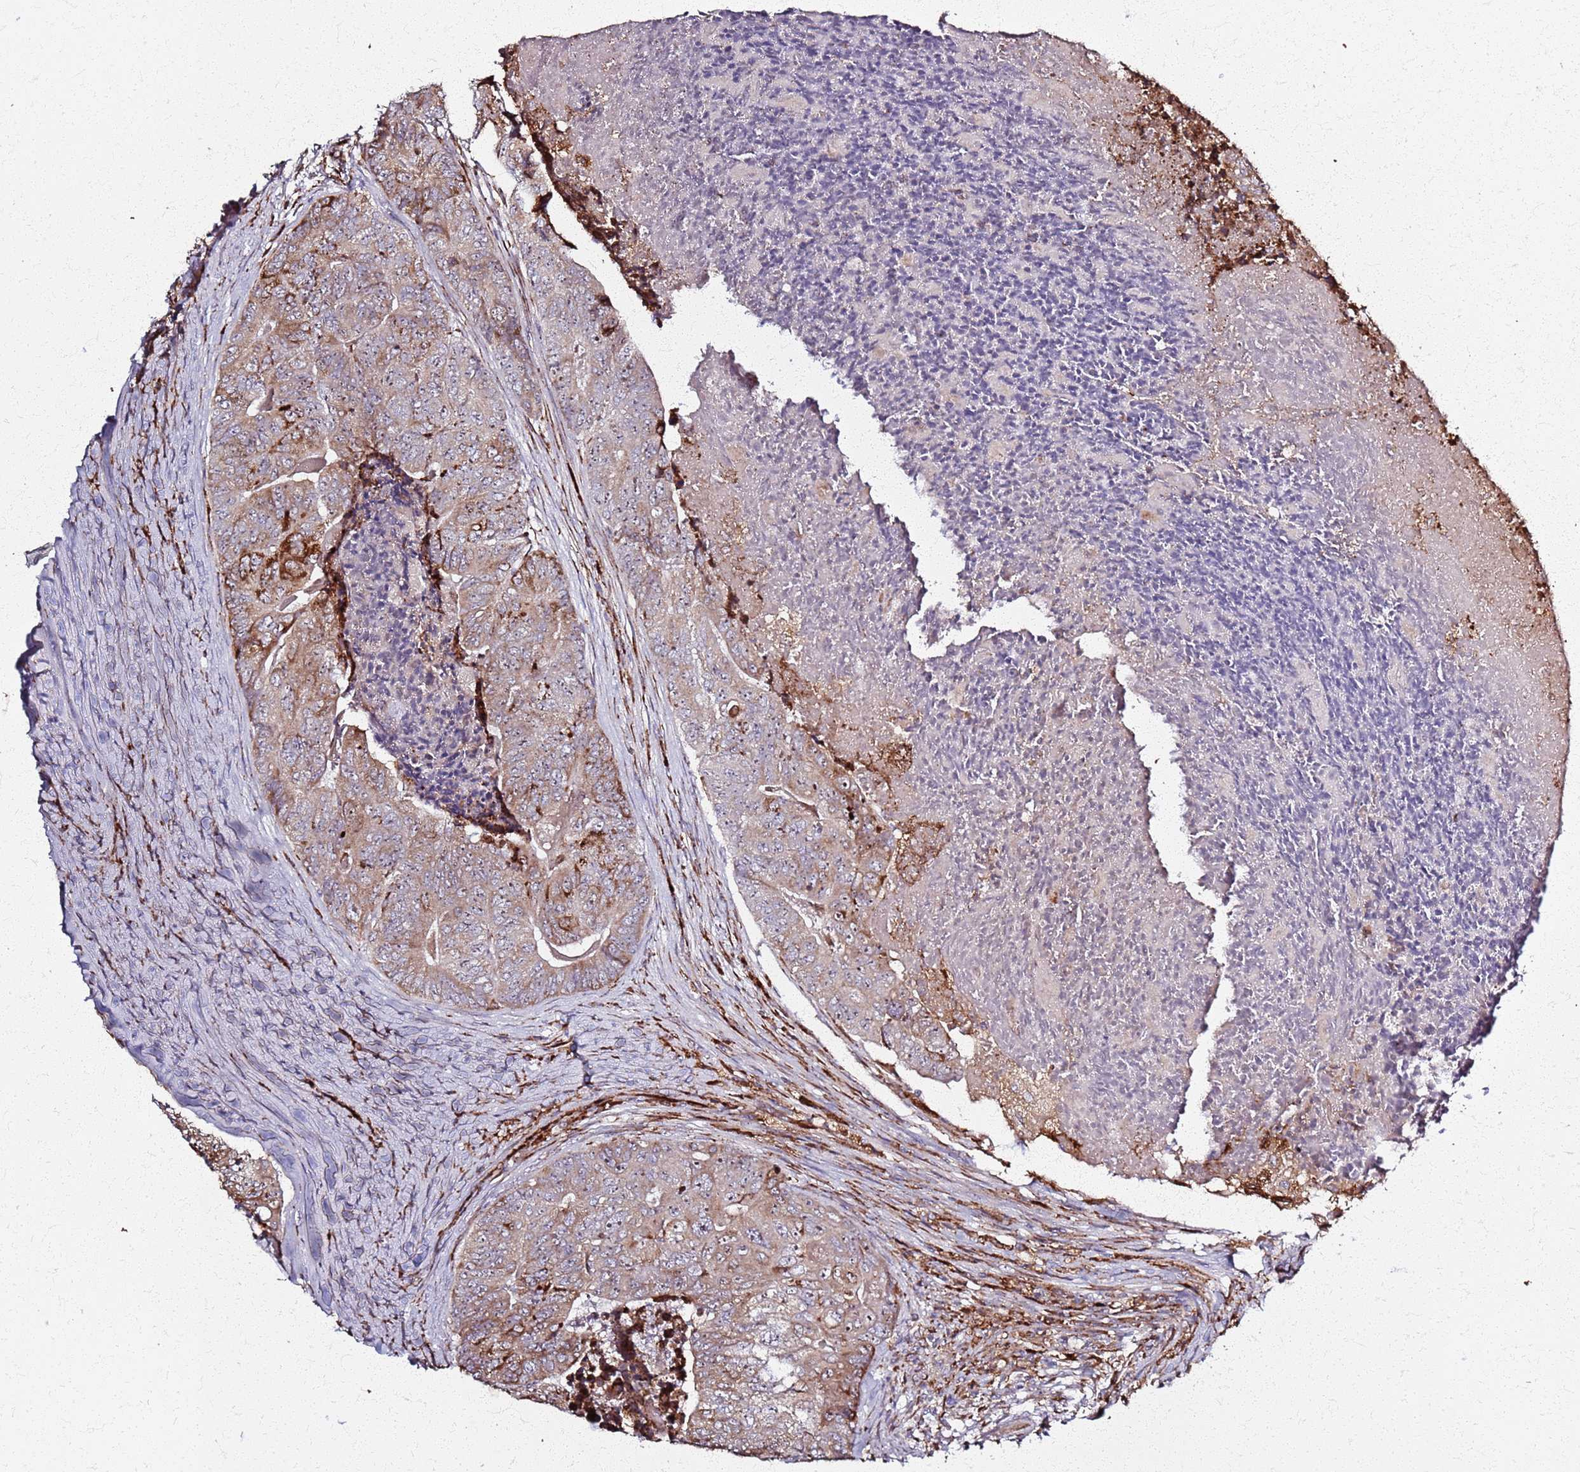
{"staining": {"intensity": "moderate", "quantity": ">75%", "location": "cytoplasmic/membranous,nuclear"}, "tissue": "colorectal cancer", "cell_type": "Tumor cells", "image_type": "cancer", "snomed": [{"axis": "morphology", "description": "Adenocarcinoma, NOS"}, {"axis": "topography", "description": "Colon"}], "caption": "Moderate cytoplasmic/membranous and nuclear protein expression is appreciated in approximately >75% of tumor cells in colorectal cancer (adenocarcinoma). Using DAB (brown) and hematoxylin (blue) stains, captured at high magnification using brightfield microscopy.", "gene": "KRI1", "patient": {"sex": "female", "age": 67}}